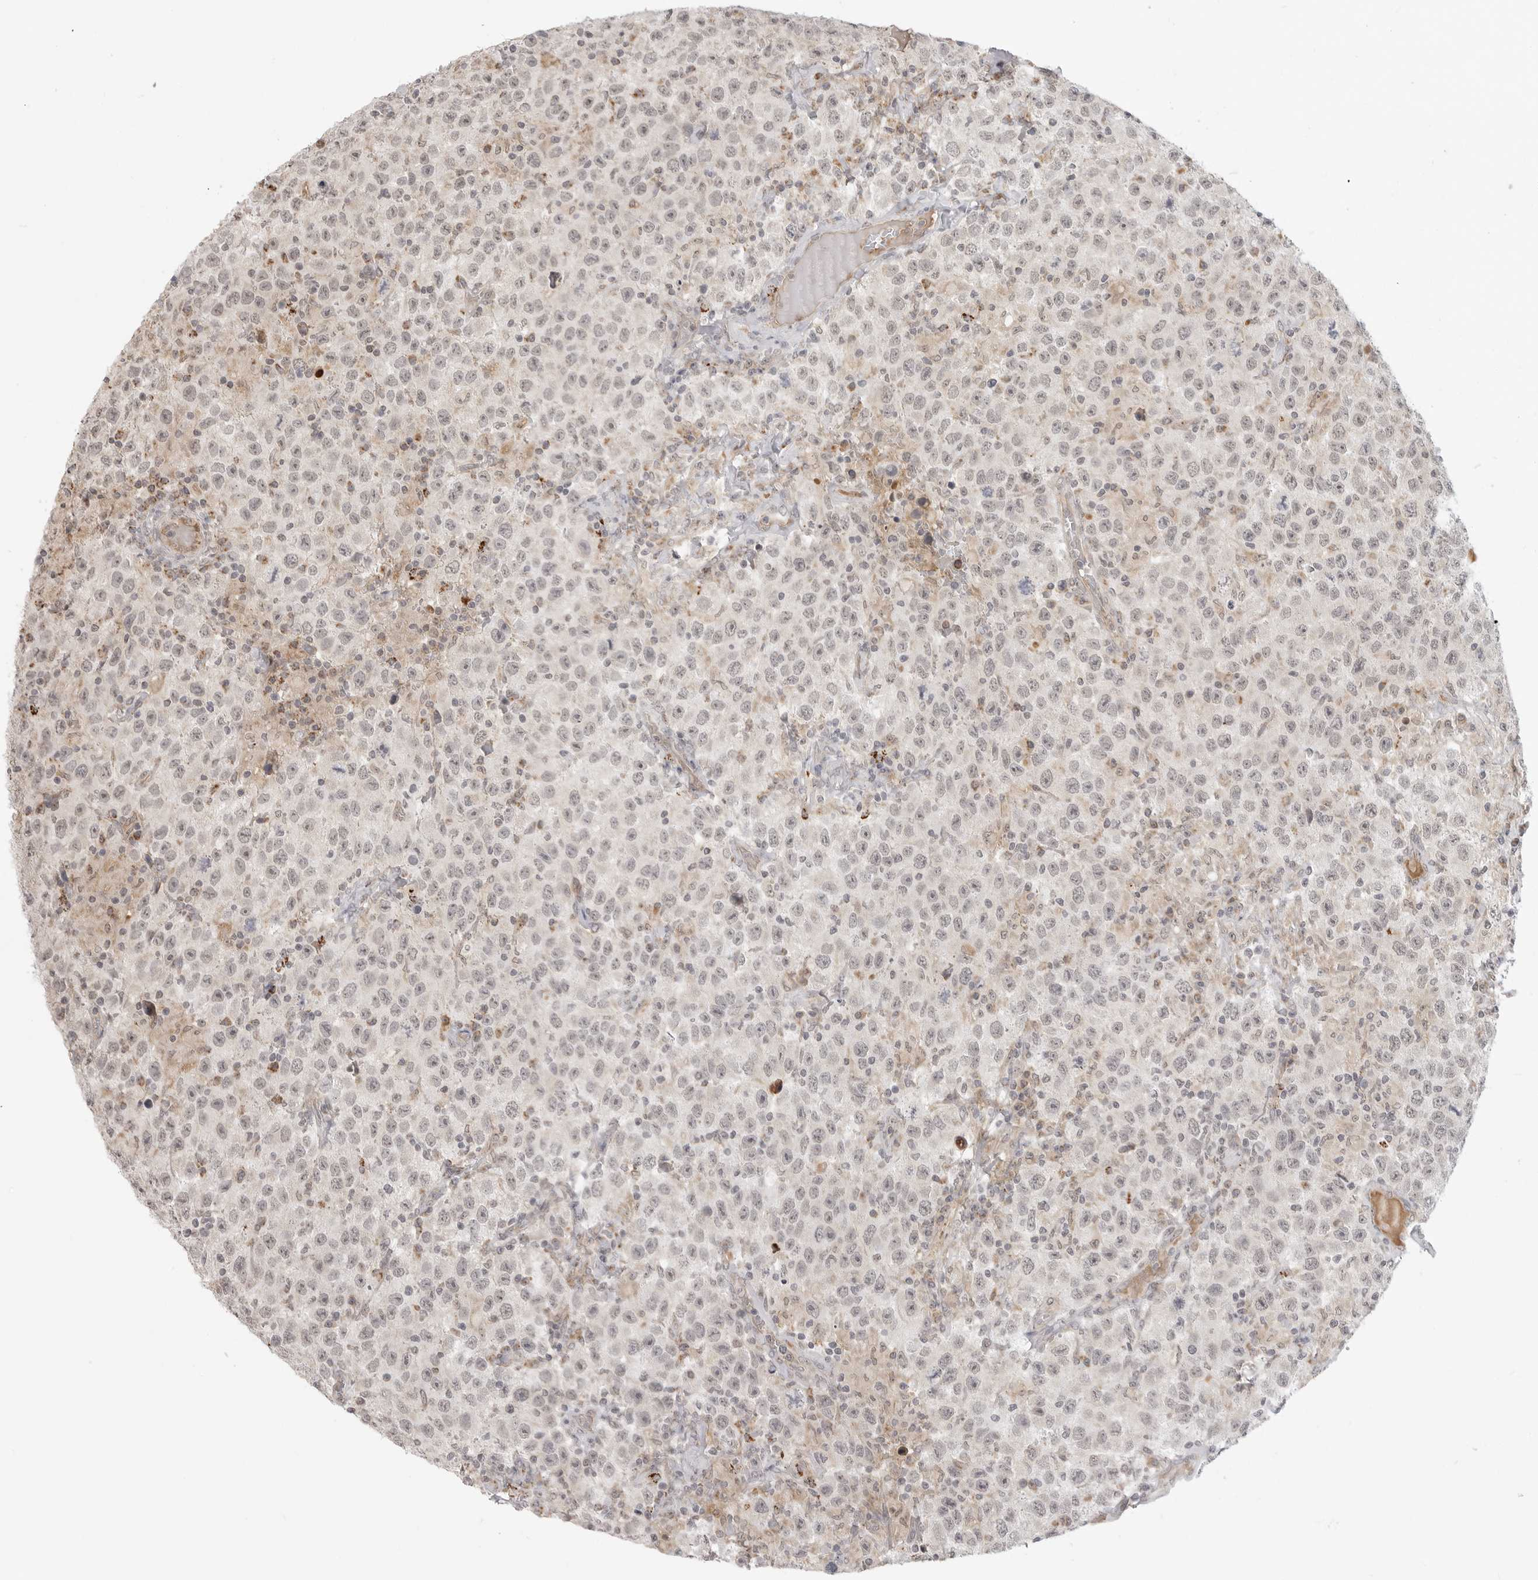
{"staining": {"intensity": "weak", "quantity": "25%-75%", "location": "nuclear"}, "tissue": "testis cancer", "cell_type": "Tumor cells", "image_type": "cancer", "snomed": [{"axis": "morphology", "description": "Seminoma, NOS"}, {"axis": "topography", "description": "Testis"}], "caption": "A histopathology image of testis seminoma stained for a protein shows weak nuclear brown staining in tumor cells.", "gene": "KALRN", "patient": {"sex": "male", "age": 41}}